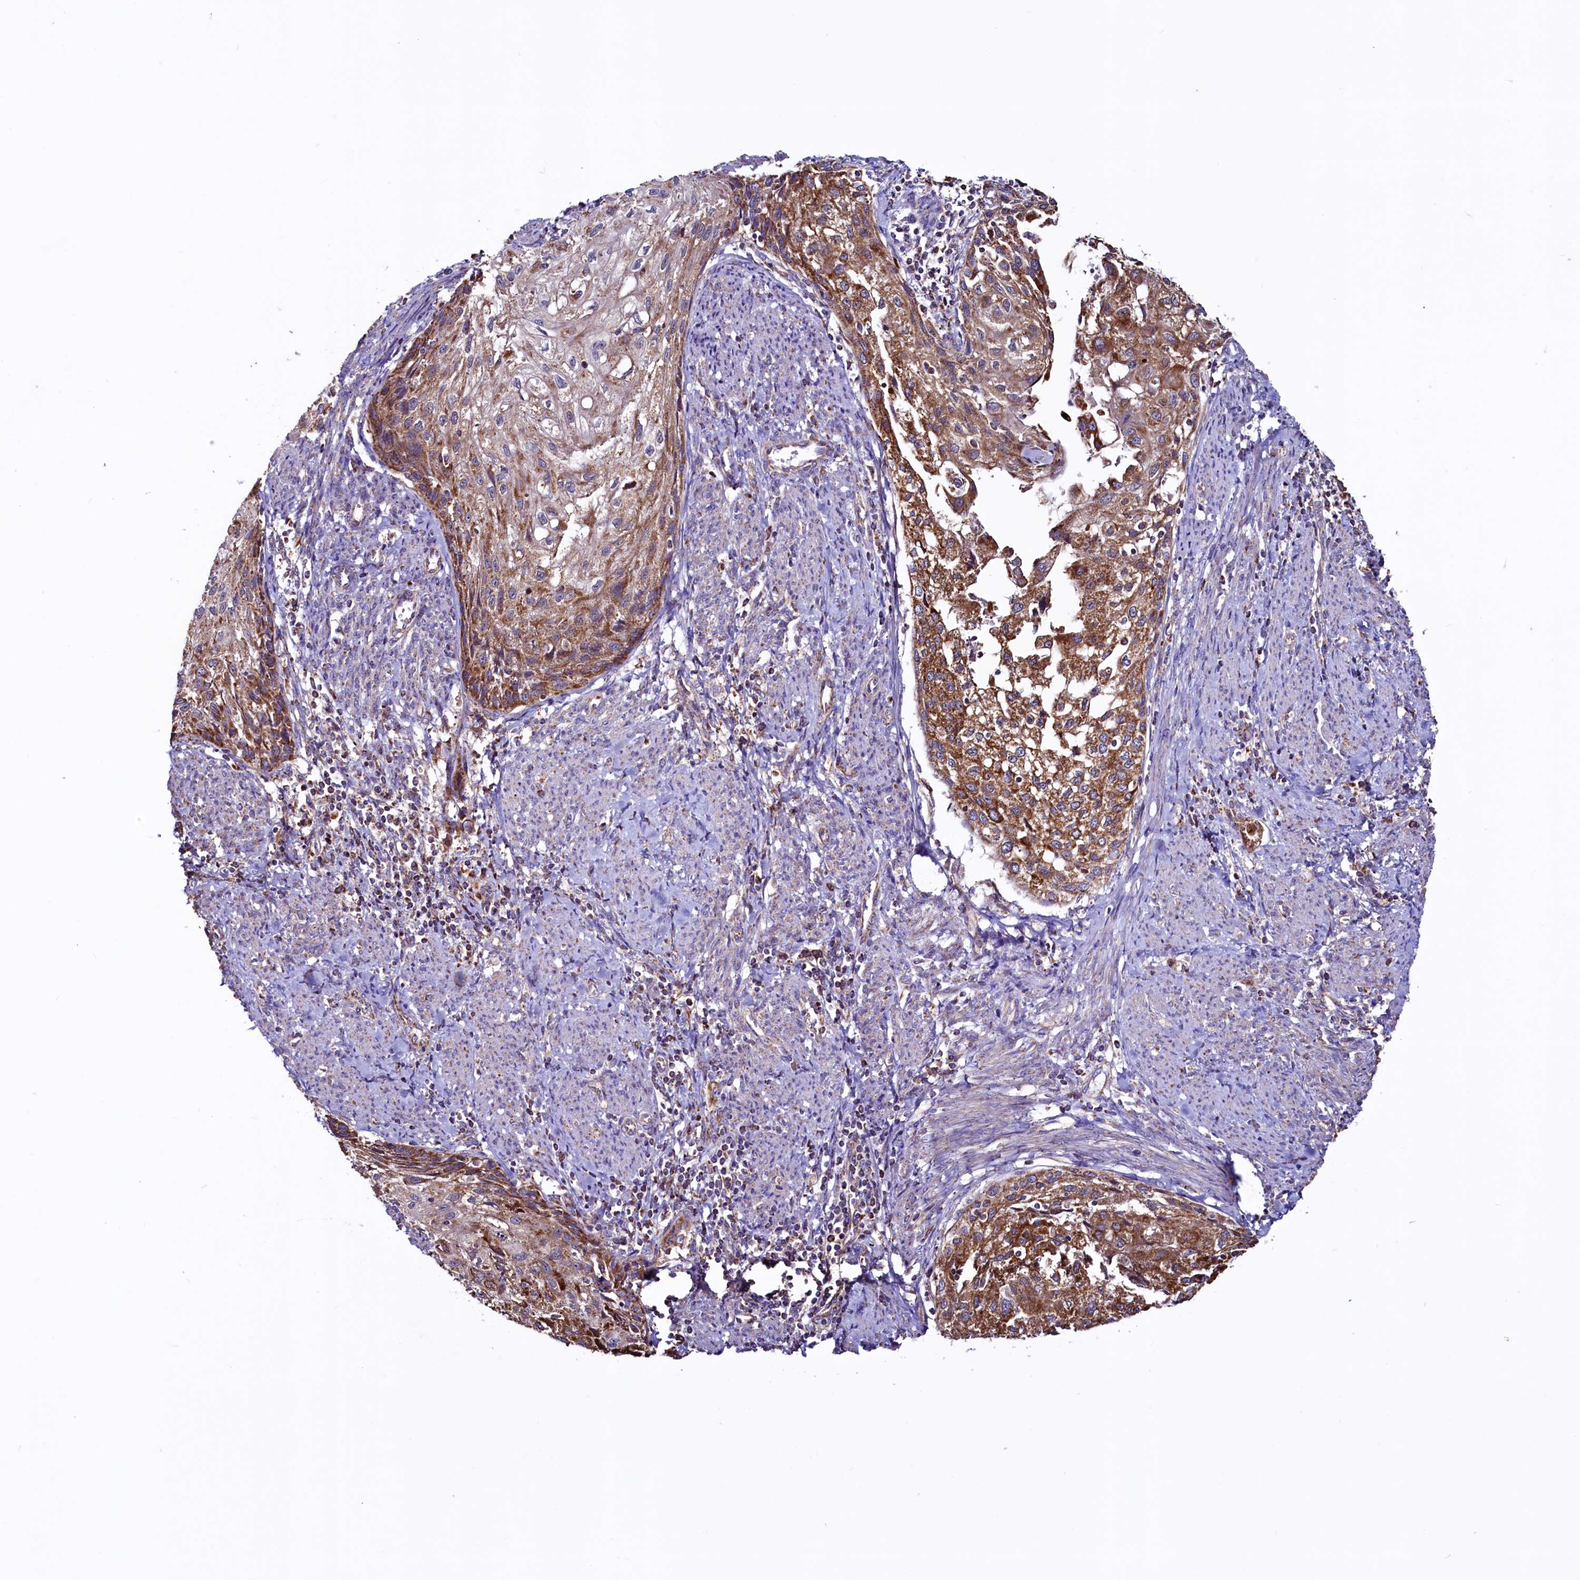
{"staining": {"intensity": "moderate", "quantity": ">75%", "location": "cytoplasmic/membranous"}, "tissue": "cervical cancer", "cell_type": "Tumor cells", "image_type": "cancer", "snomed": [{"axis": "morphology", "description": "Squamous cell carcinoma, NOS"}, {"axis": "topography", "description": "Cervix"}], "caption": "IHC image of neoplastic tissue: human cervical cancer stained using immunohistochemistry (IHC) exhibits medium levels of moderate protein expression localized specifically in the cytoplasmic/membranous of tumor cells, appearing as a cytoplasmic/membranous brown color.", "gene": "STARD5", "patient": {"sex": "female", "age": 67}}